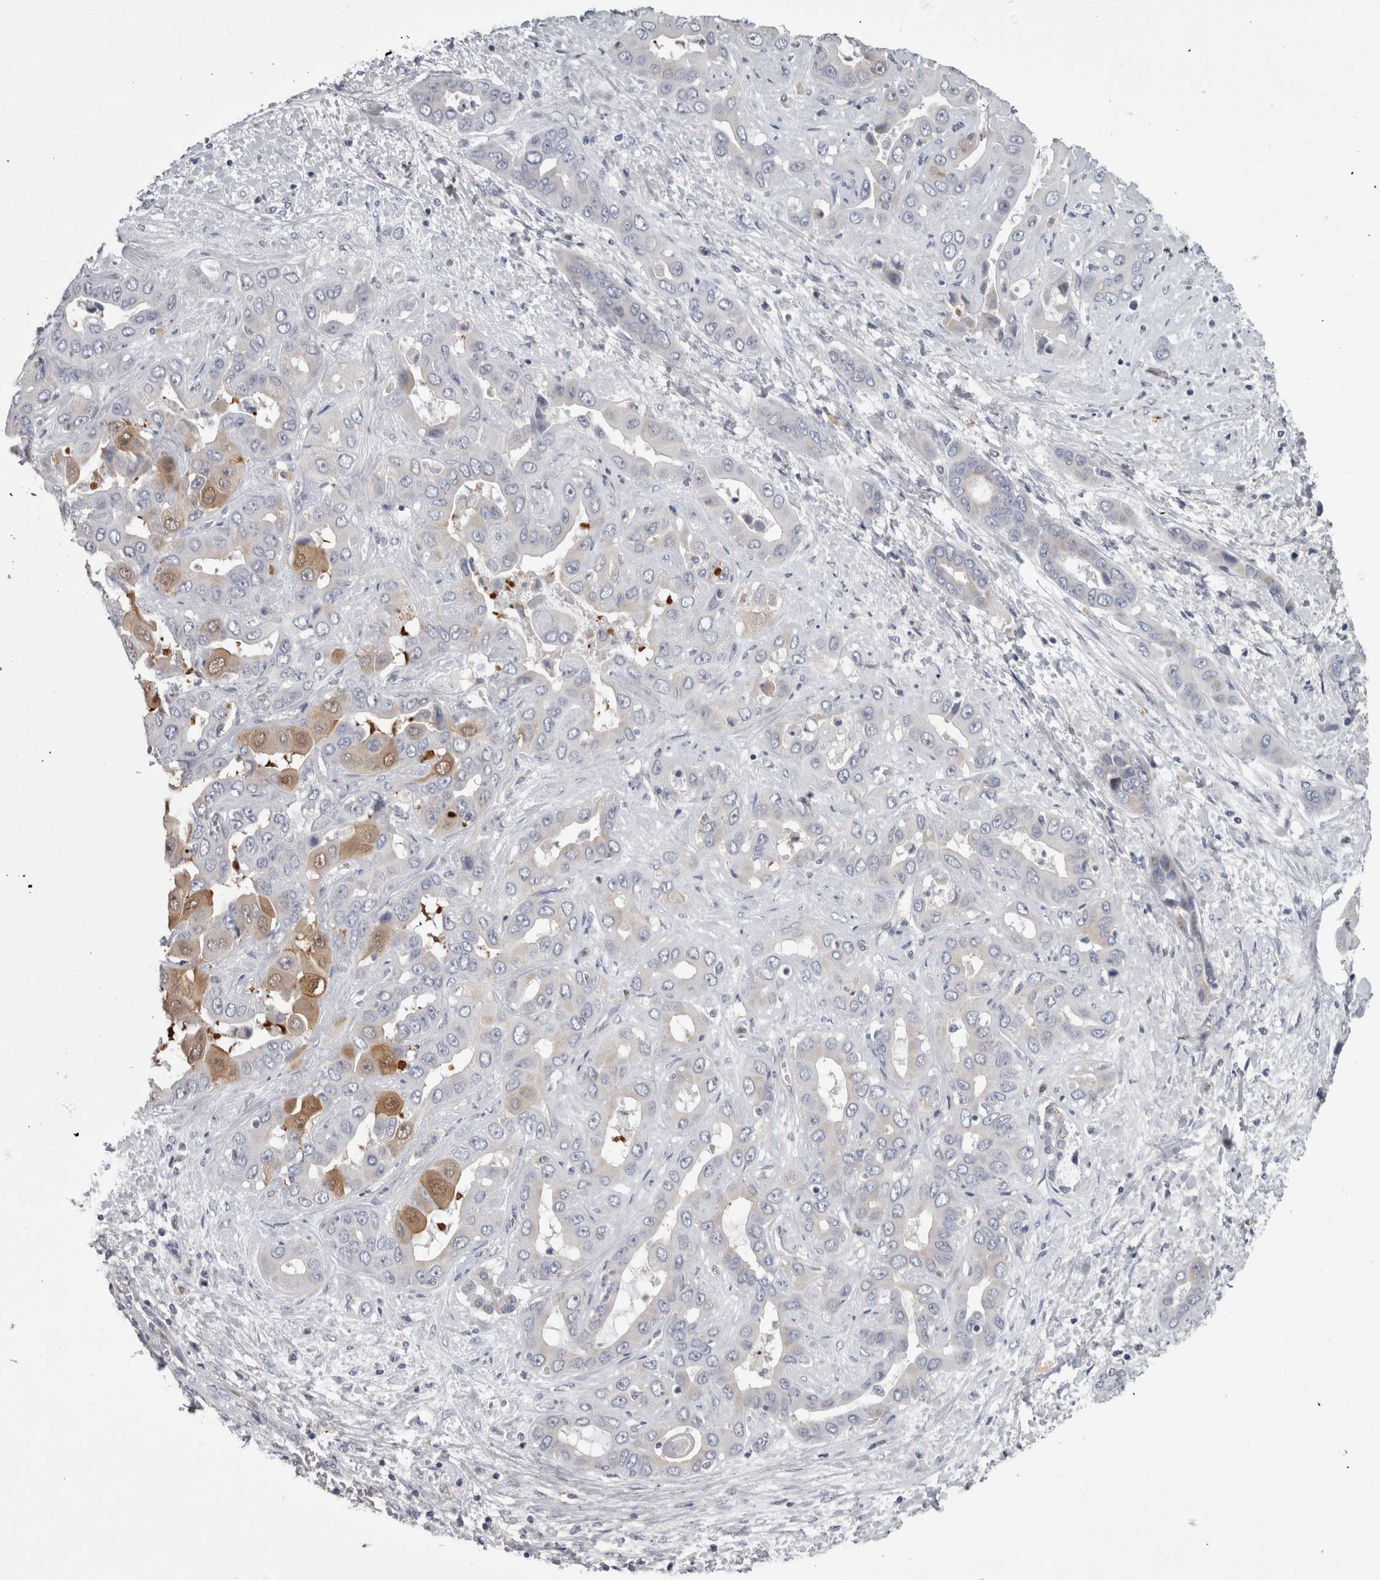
{"staining": {"intensity": "moderate", "quantity": "<25%", "location": "cytoplasmic/membranous"}, "tissue": "liver cancer", "cell_type": "Tumor cells", "image_type": "cancer", "snomed": [{"axis": "morphology", "description": "Cholangiocarcinoma"}, {"axis": "topography", "description": "Liver"}], "caption": "Human liver cancer (cholangiocarcinoma) stained with a brown dye demonstrates moderate cytoplasmic/membranous positive staining in about <25% of tumor cells.", "gene": "TCAP", "patient": {"sex": "female", "age": 52}}